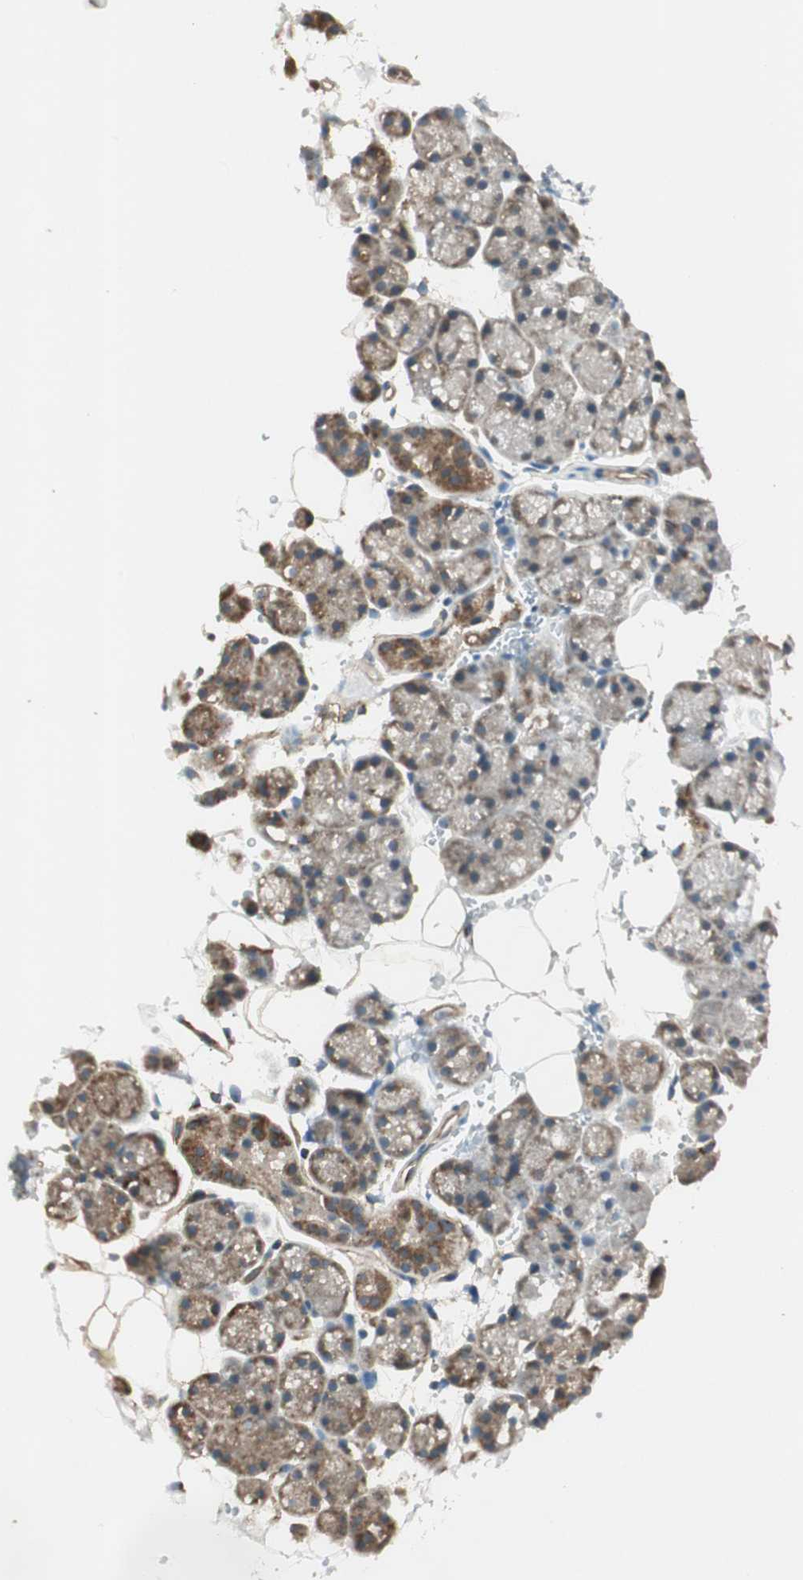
{"staining": {"intensity": "moderate", "quantity": ">75%", "location": "cytoplasmic/membranous"}, "tissue": "salivary gland", "cell_type": "Glandular cells", "image_type": "normal", "snomed": [{"axis": "morphology", "description": "Normal tissue, NOS"}, {"axis": "topography", "description": "Salivary gland"}], "caption": "An immunohistochemistry (IHC) micrograph of unremarkable tissue is shown. Protein staining in brown labels moderate cytoplasmic/membranous positivity in salivary gland within glandular cells. (Brightfield microscopy of DAB IHC at high magnification).", "gene": "CHADL", "patient": {"sex": "male", "age": 62}}